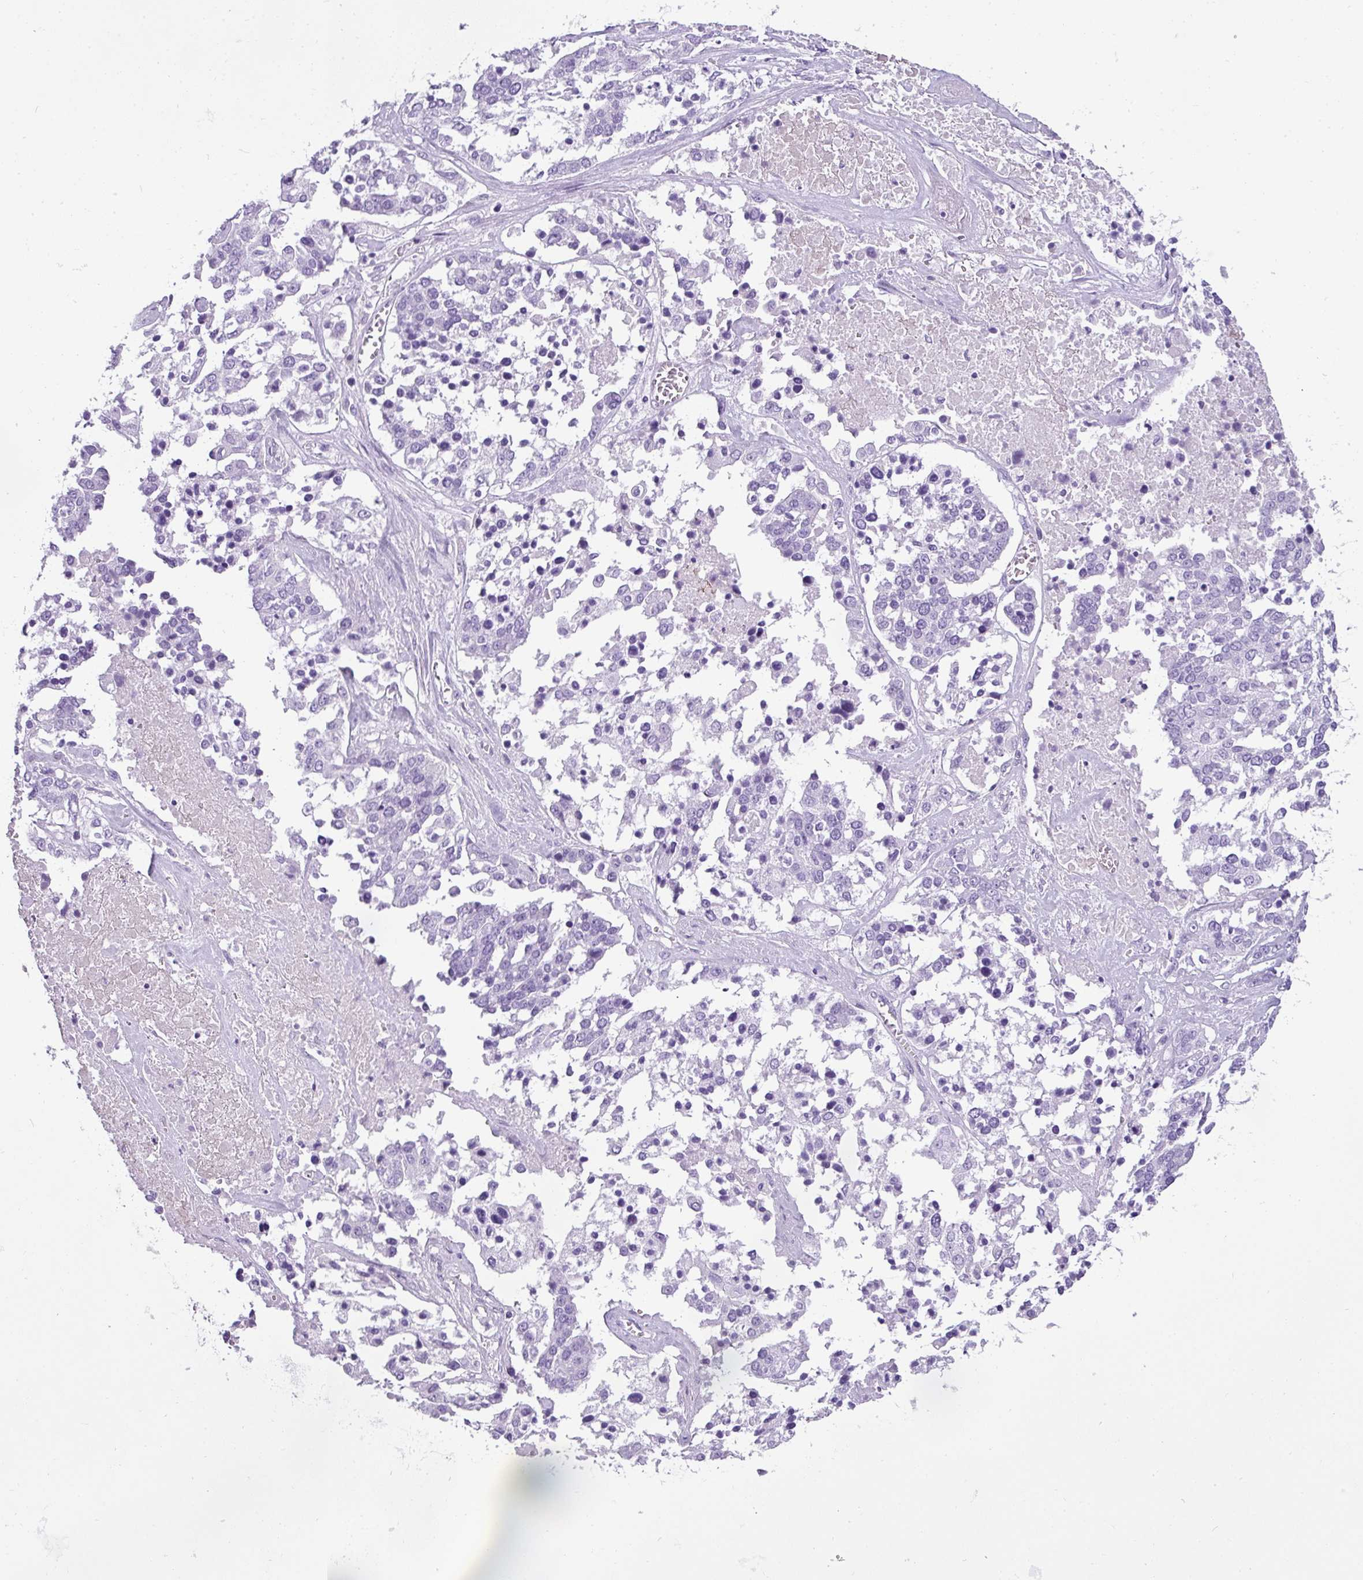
{"staining": {"intensity": "negative", "quantity": "none", "location": "none"}, "tissue": "ovarian cancer", "cell_type": "Tumor cells", "image_type": "cancer", "snomed": [{"axis": "morphology", "description": "Cystadenocarcinoma, serous, NOS"}, {"axis": "topography", "description": "Ovary"}], "caption": "Immunohistochemical staining of human ovarian serous cystadenocarcinoma exhibits no significant expression in tumor cells.", "gene": "TNP1", "patient": {"sex": "female", "age": 44}}